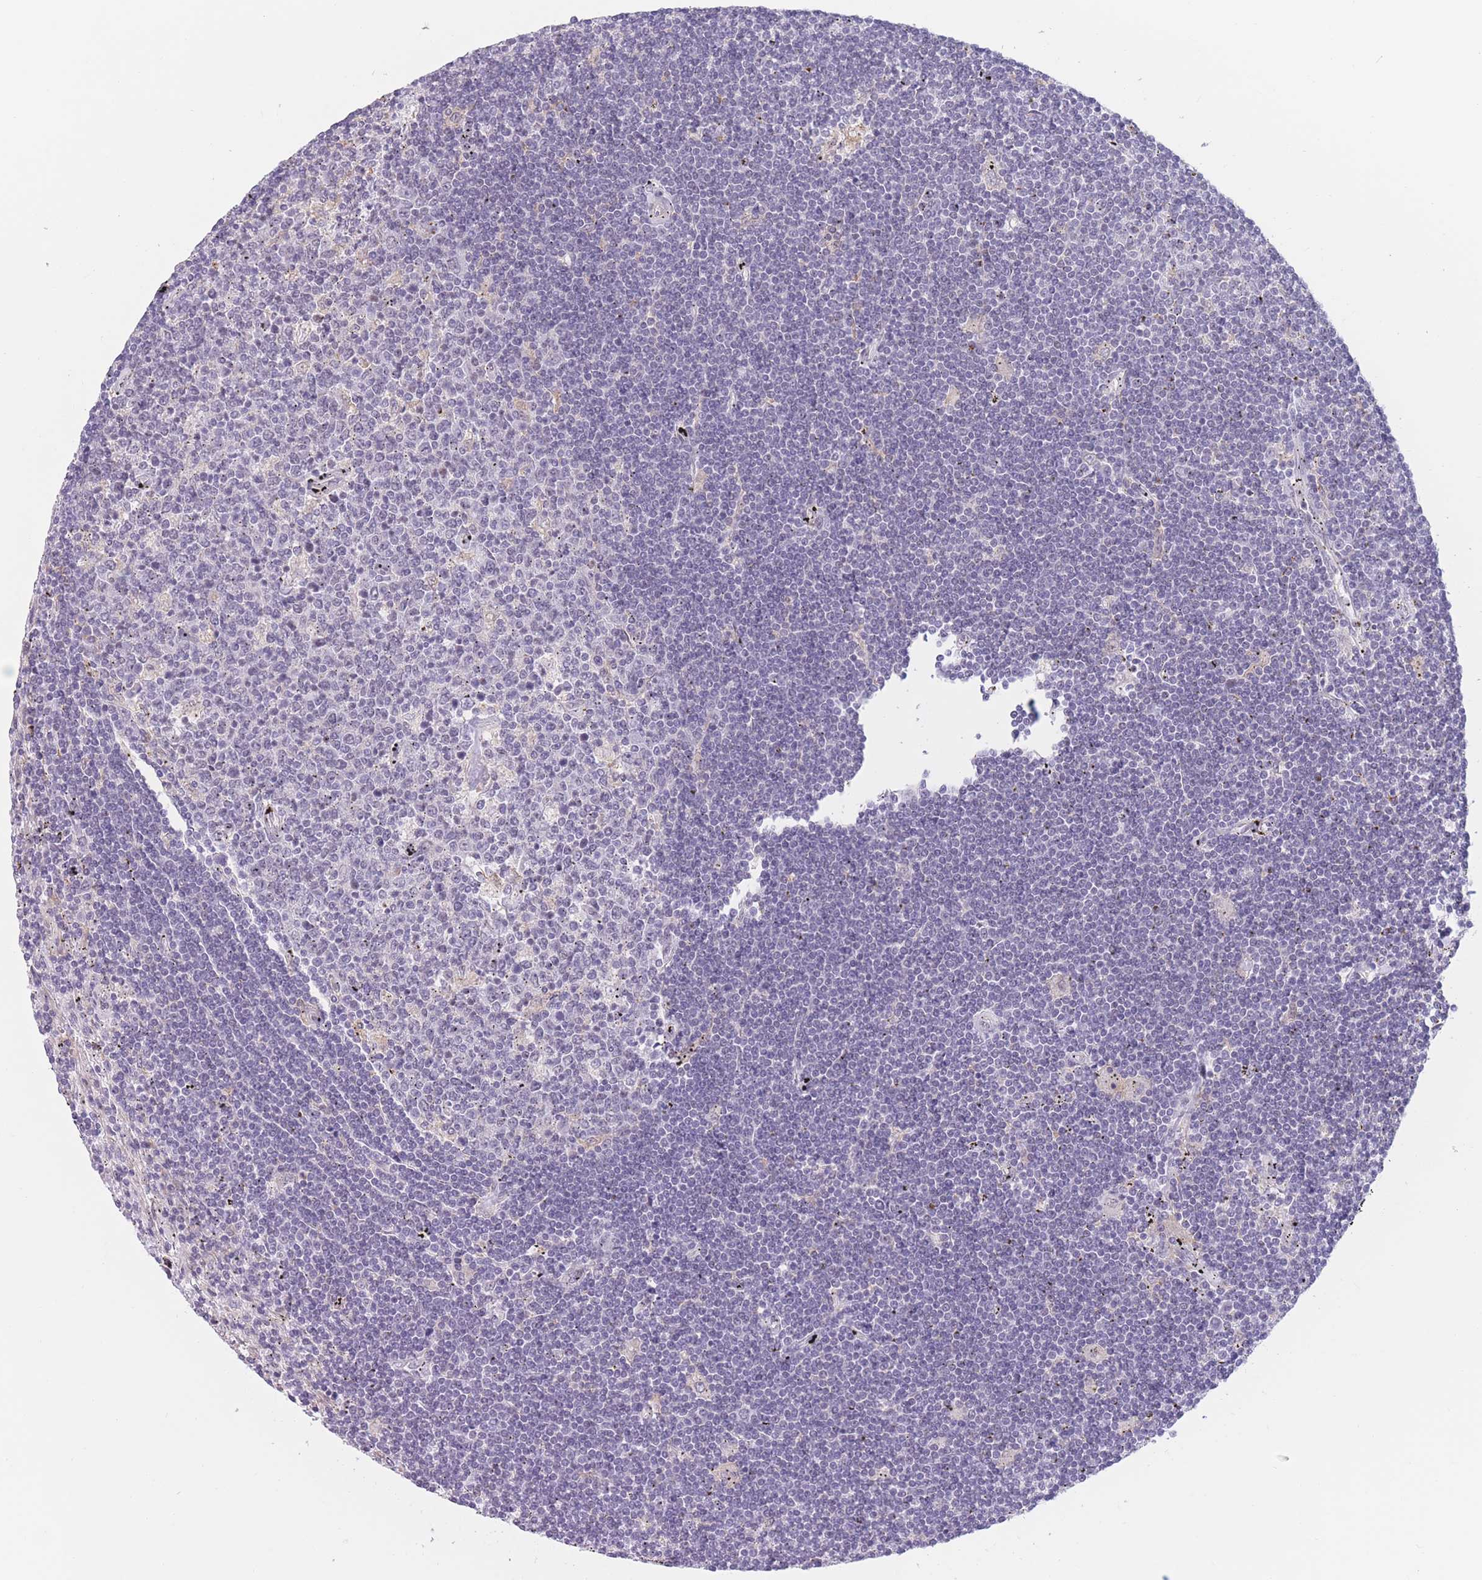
{"staining": {"intensity": "negative", "quantity": "none", "location": "none"}, "tissue": "lymphoma", "cell_type": "Tumor cells", "image_type": "cancer", "snomed": [{"axis": "morphology", "description": "Malignant lymphoma, non-Hodgkin's type, Low grade"}, {"axis": "topography", "description": "Spleen"}], "caption": "Tumor cells show no significant positivity in low-grade malignant lymphoma, non-Hodgkin's type. The staining was performed using DAB to visualize the protein expression in brown, while the nuclei were stained in blue with hematoxylin (Magnification: 20x).", "gene": "PODXL", "patient": {"sex": "male", "age": 76}}